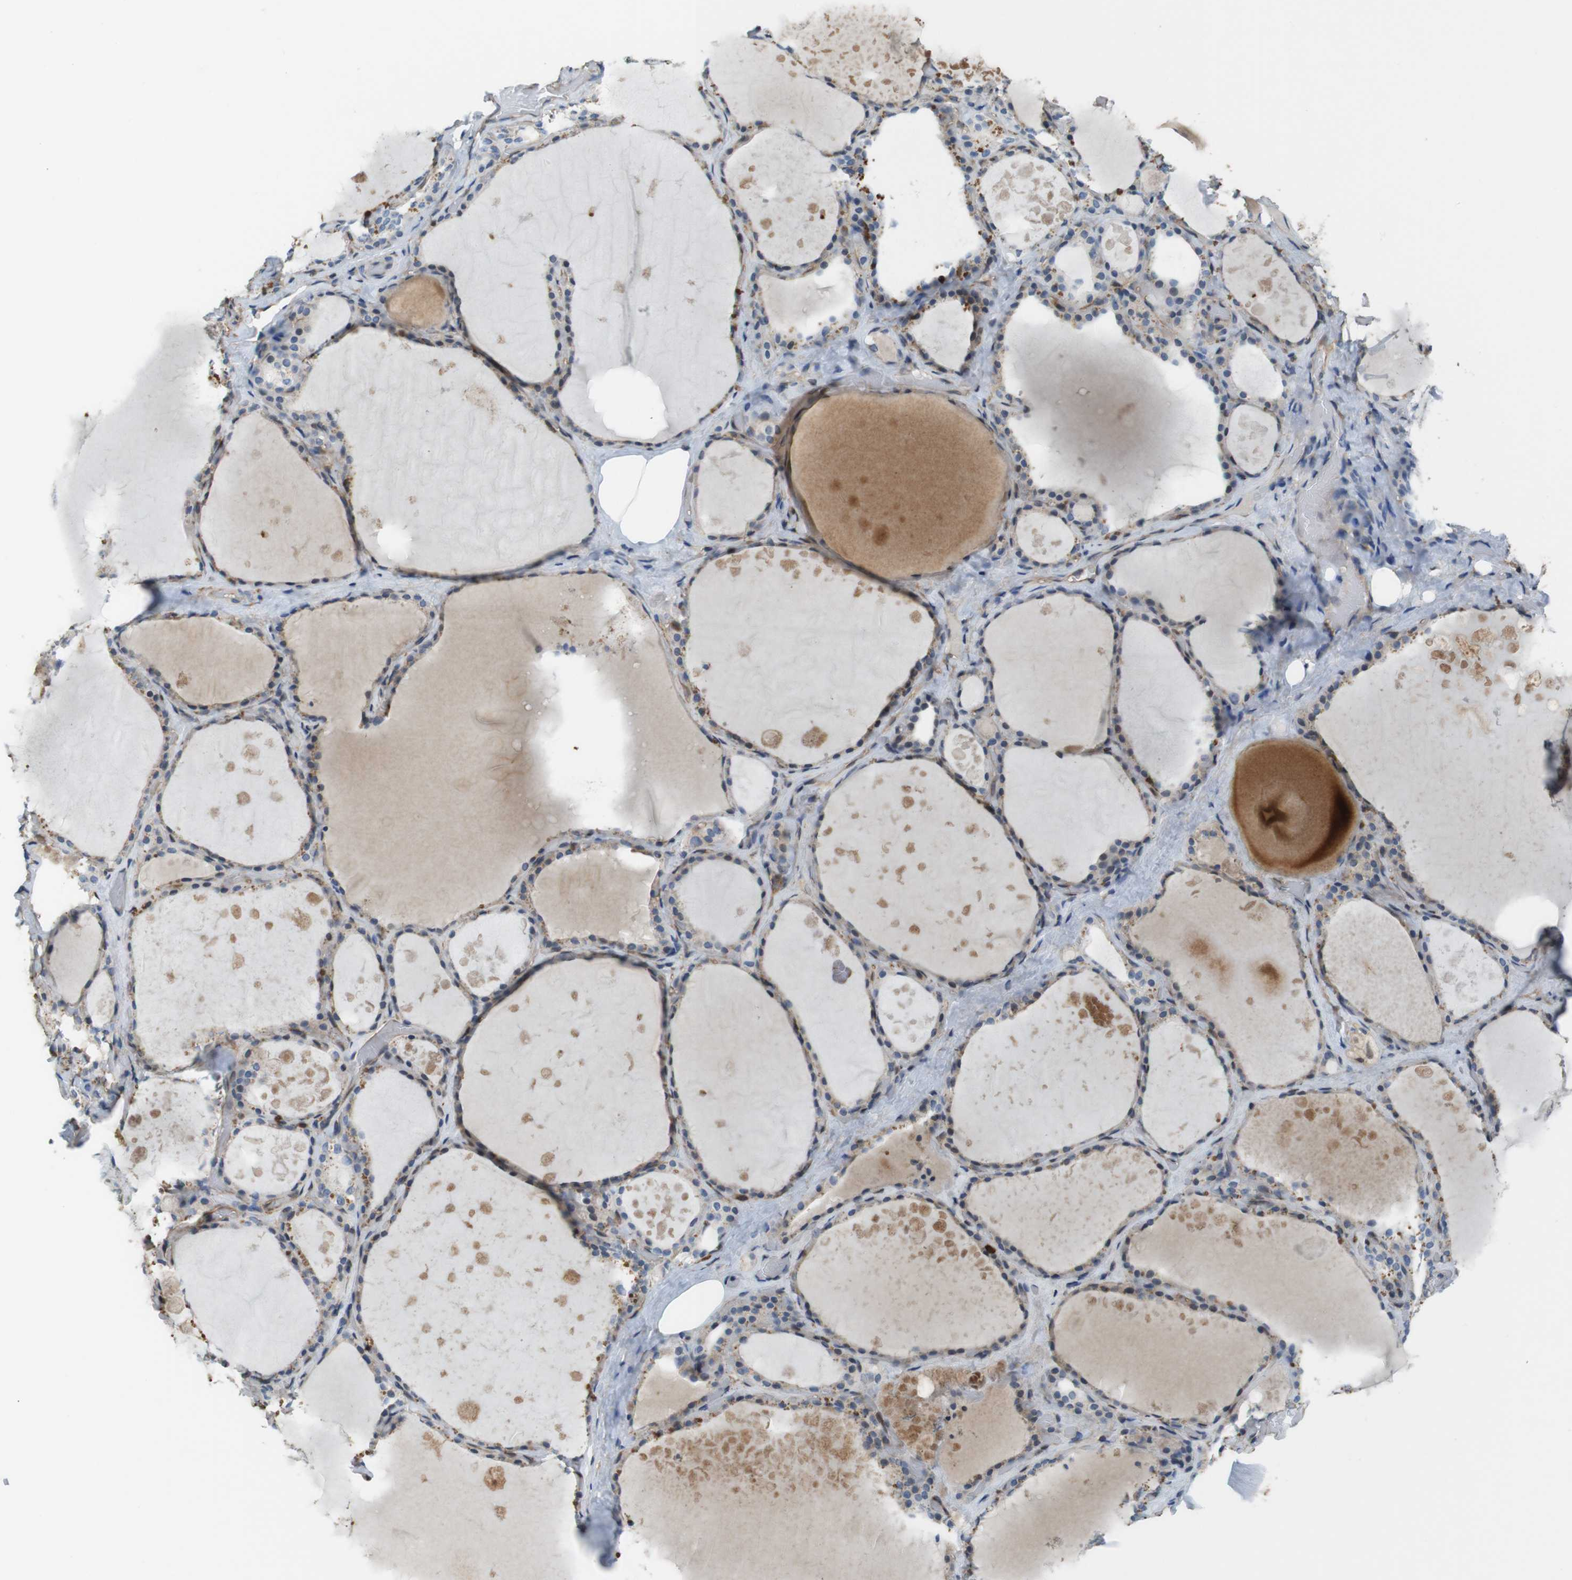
{"staining": {"intensity": "moderate", "quantity": "25%-75%", "location": "cytoplasmic/membranous"}, "tissue": "thyroid gland", "cell_type": "Glandular cells", "image_type": "normal", "snomed": [{"axis": "morphology", "description": "Normal tissue, NOS"}, {"axis": "topography", "description": "Thyroid gland"}], "caption": "Thyroid gland stained for a protein reveals moderate cytoplasmic/membranous positivity in glandular cells. Using DAB (brown) and hematoxylin (blue) stains, captured at high magnification using brightfield microscopy.", "gene": "PCDH10", "patient": {"sex": "male", "age": 61}}